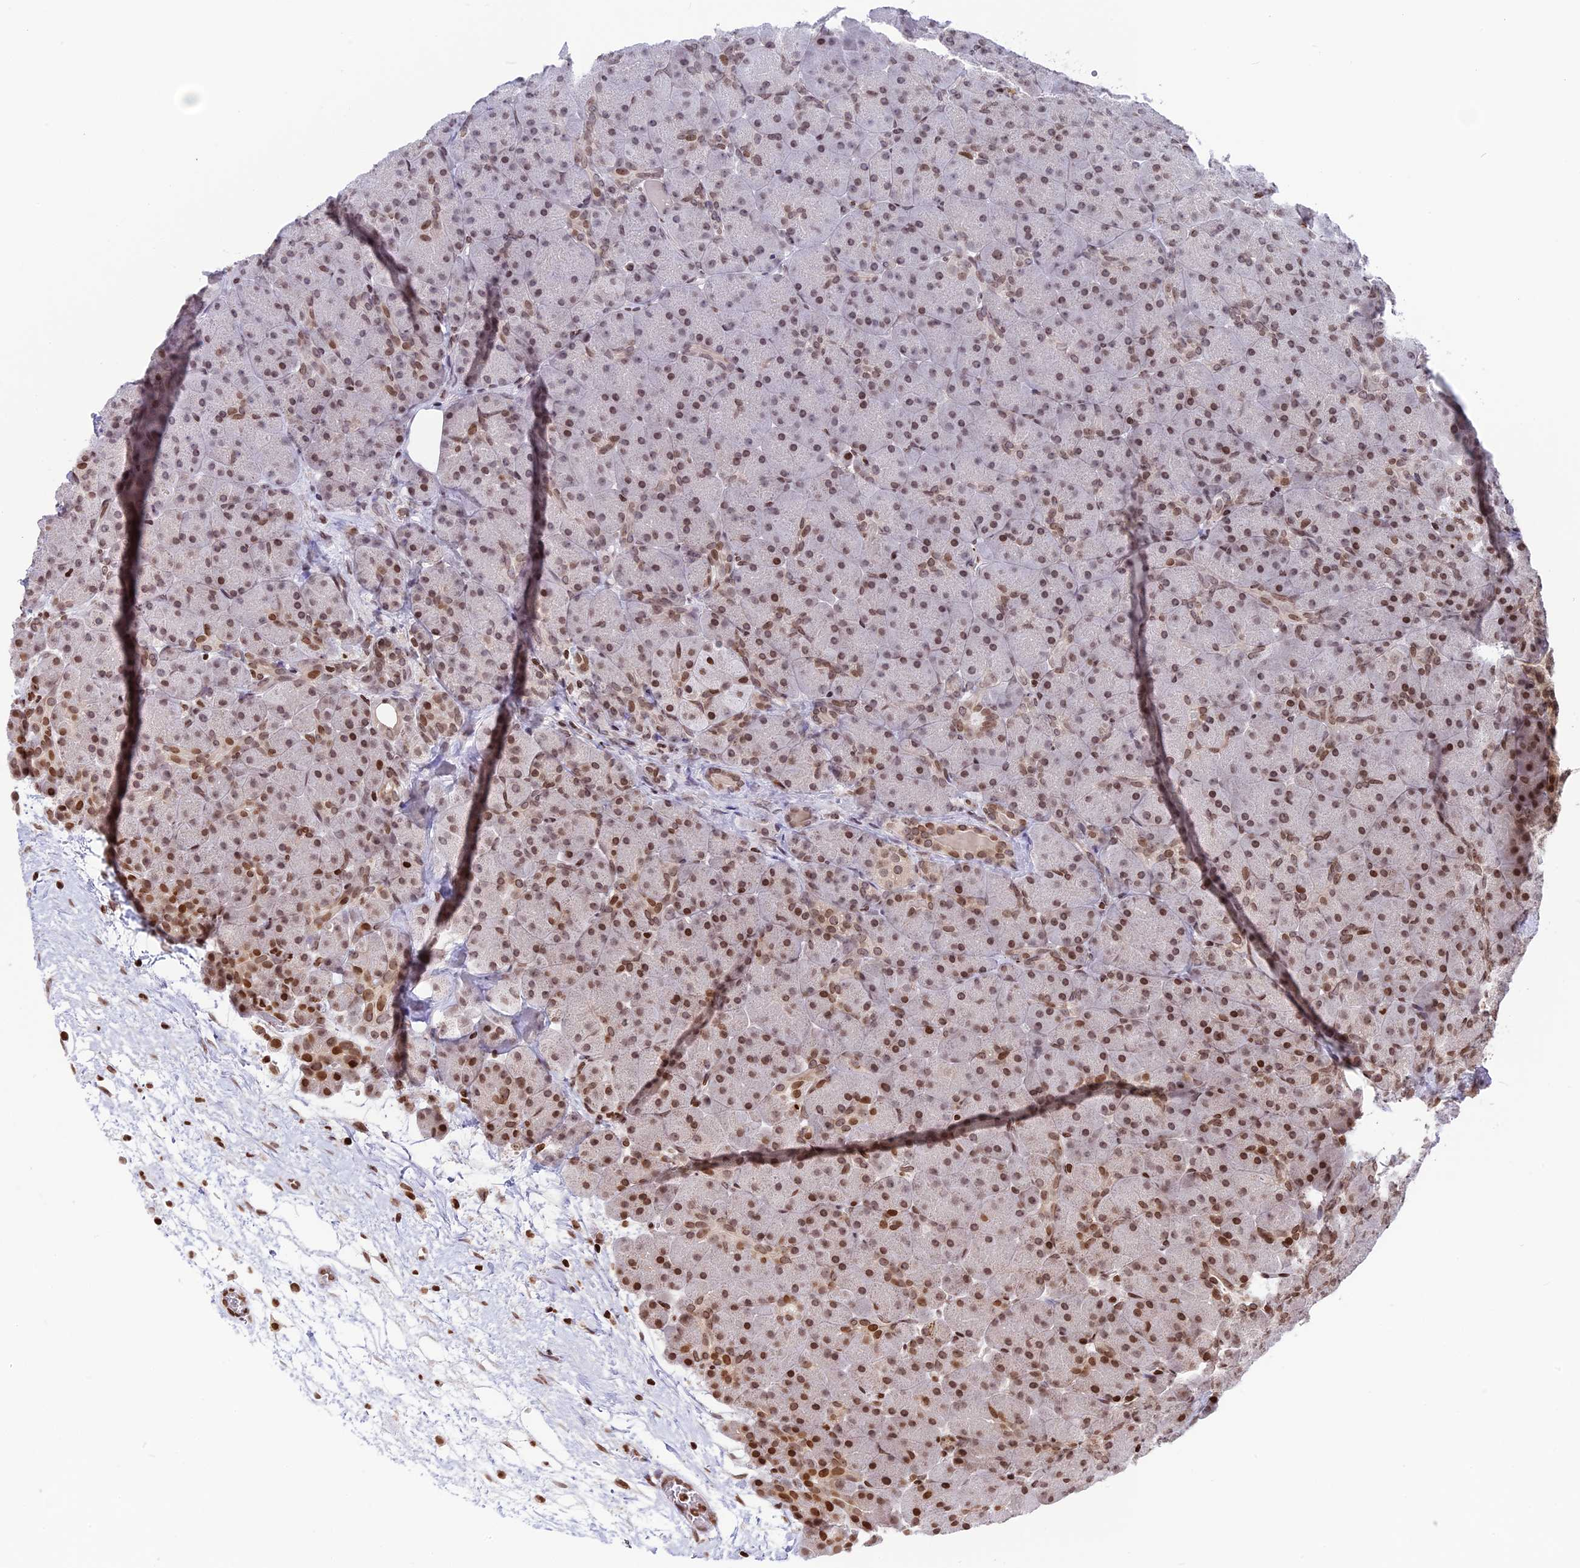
{"staining": {"intensity": "moderate", "quantity": ">75%", "location": "nuclear"}, "tissue": "pancreas", "cell_type": "Exocrine glandular cells", "image_type": "normal", "snomed": [{"axis": "morphology", "description": "Normal tissue, NOS"}, {"axis": "topography", "description": "Pancreas"}], "caption": "A brown stain highlights moderate nuclear expression of a protein in exocrine glandular cells of benign pancreas. (IHC, brightfield microscopy, high magnification).", "gene": "TET2", "patient": {"sex": "male", "age": 66}}